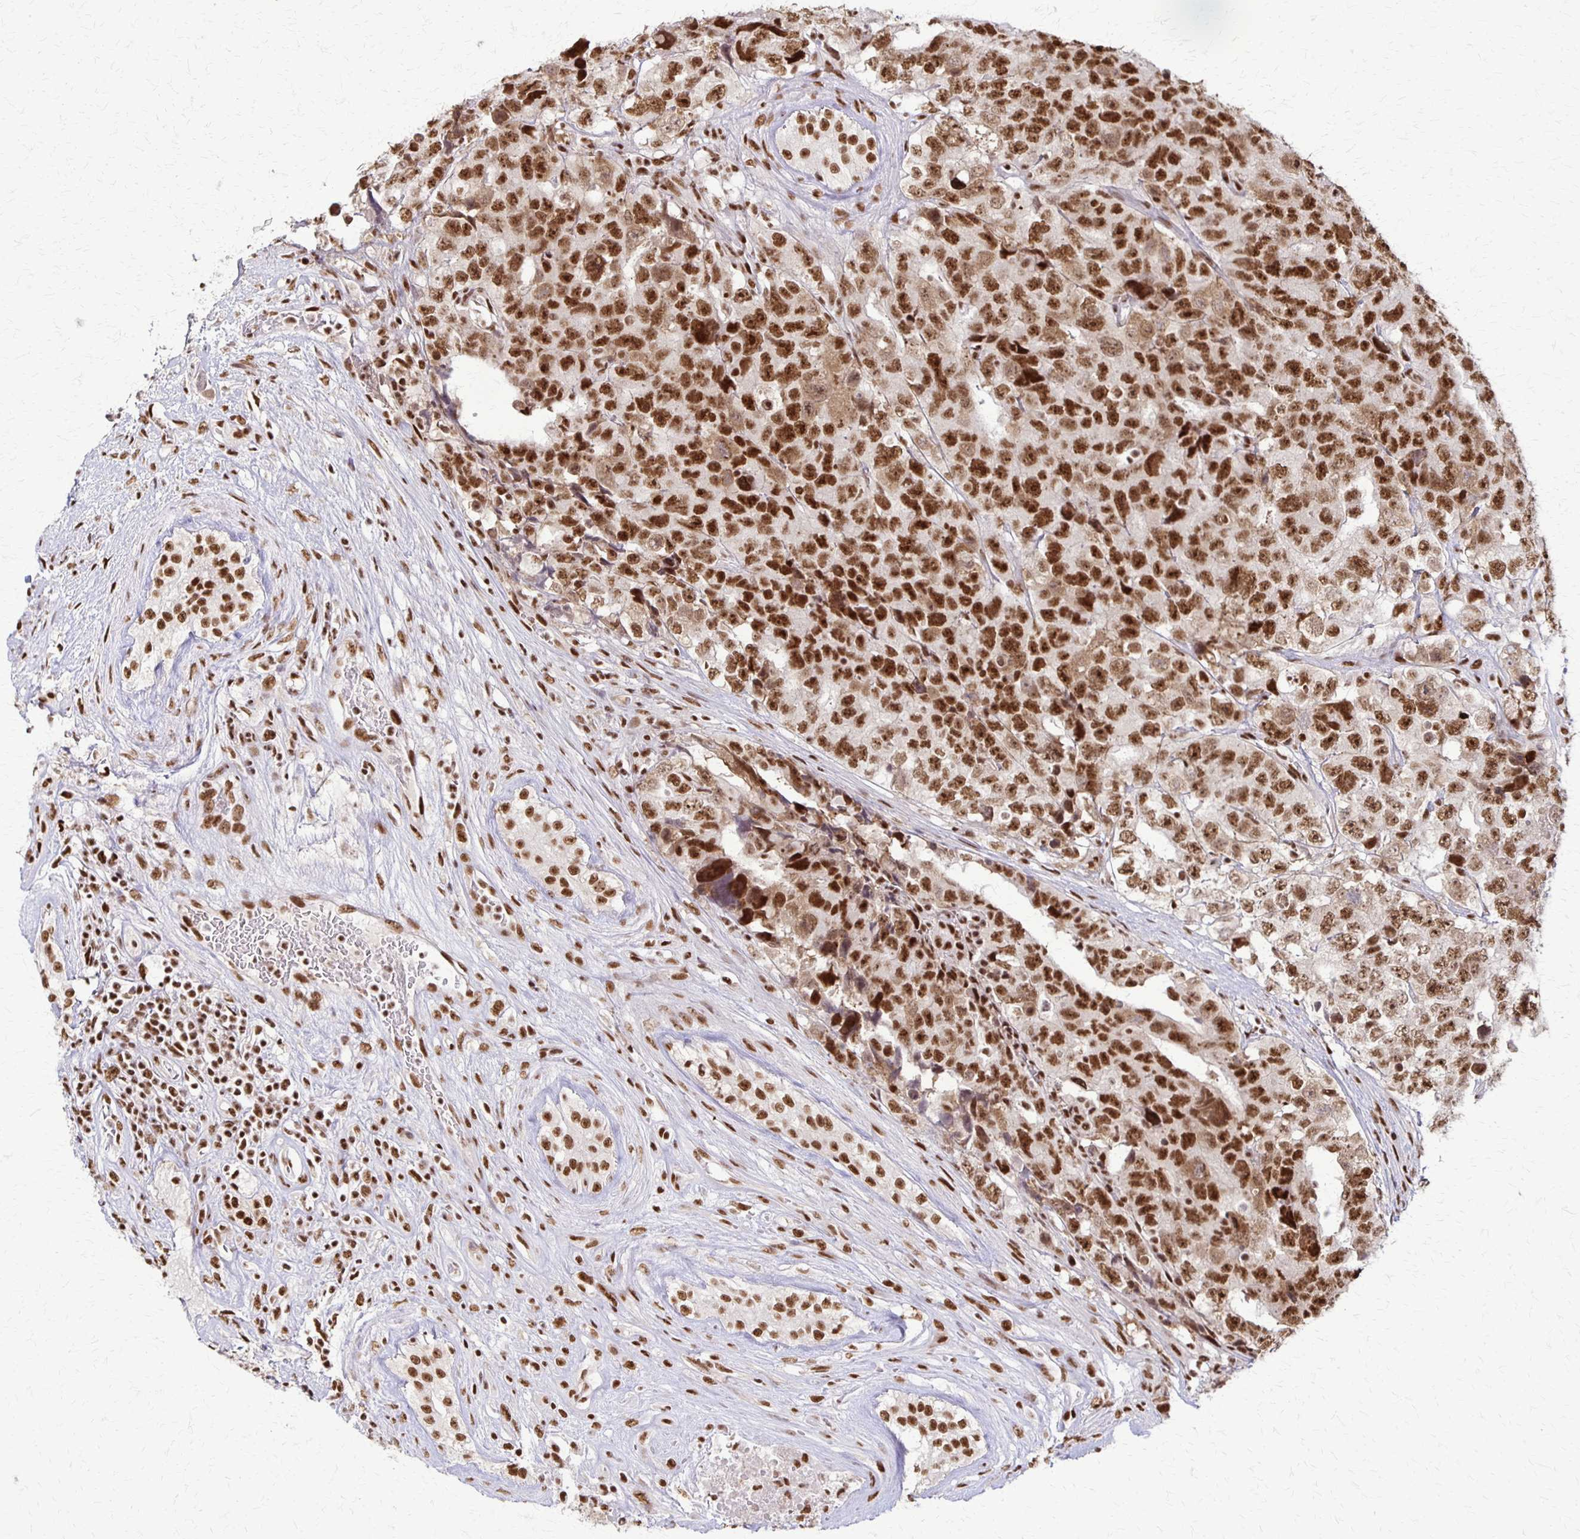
{"staining": {"intensity": "strong", "quantity": ">75%", "location": "nuclear"}, "tissue": "testis cancer", "cell_type": "Tumor cells", "image_type": "cancer", "snomed": [{"axis": "morphology", "description": "Carcinoma, Embryonal, NOS"}, {"axis": "topography", "description": "Testis"}], "caption": "Brown immunohistochemical staining in human testis cancer (embryonal carcinoma) displays strong nuclear positivity in approximately >75% of tumor cells.", "gene": "XRCC6", "patient": {"sex": "male", "age": 24}}